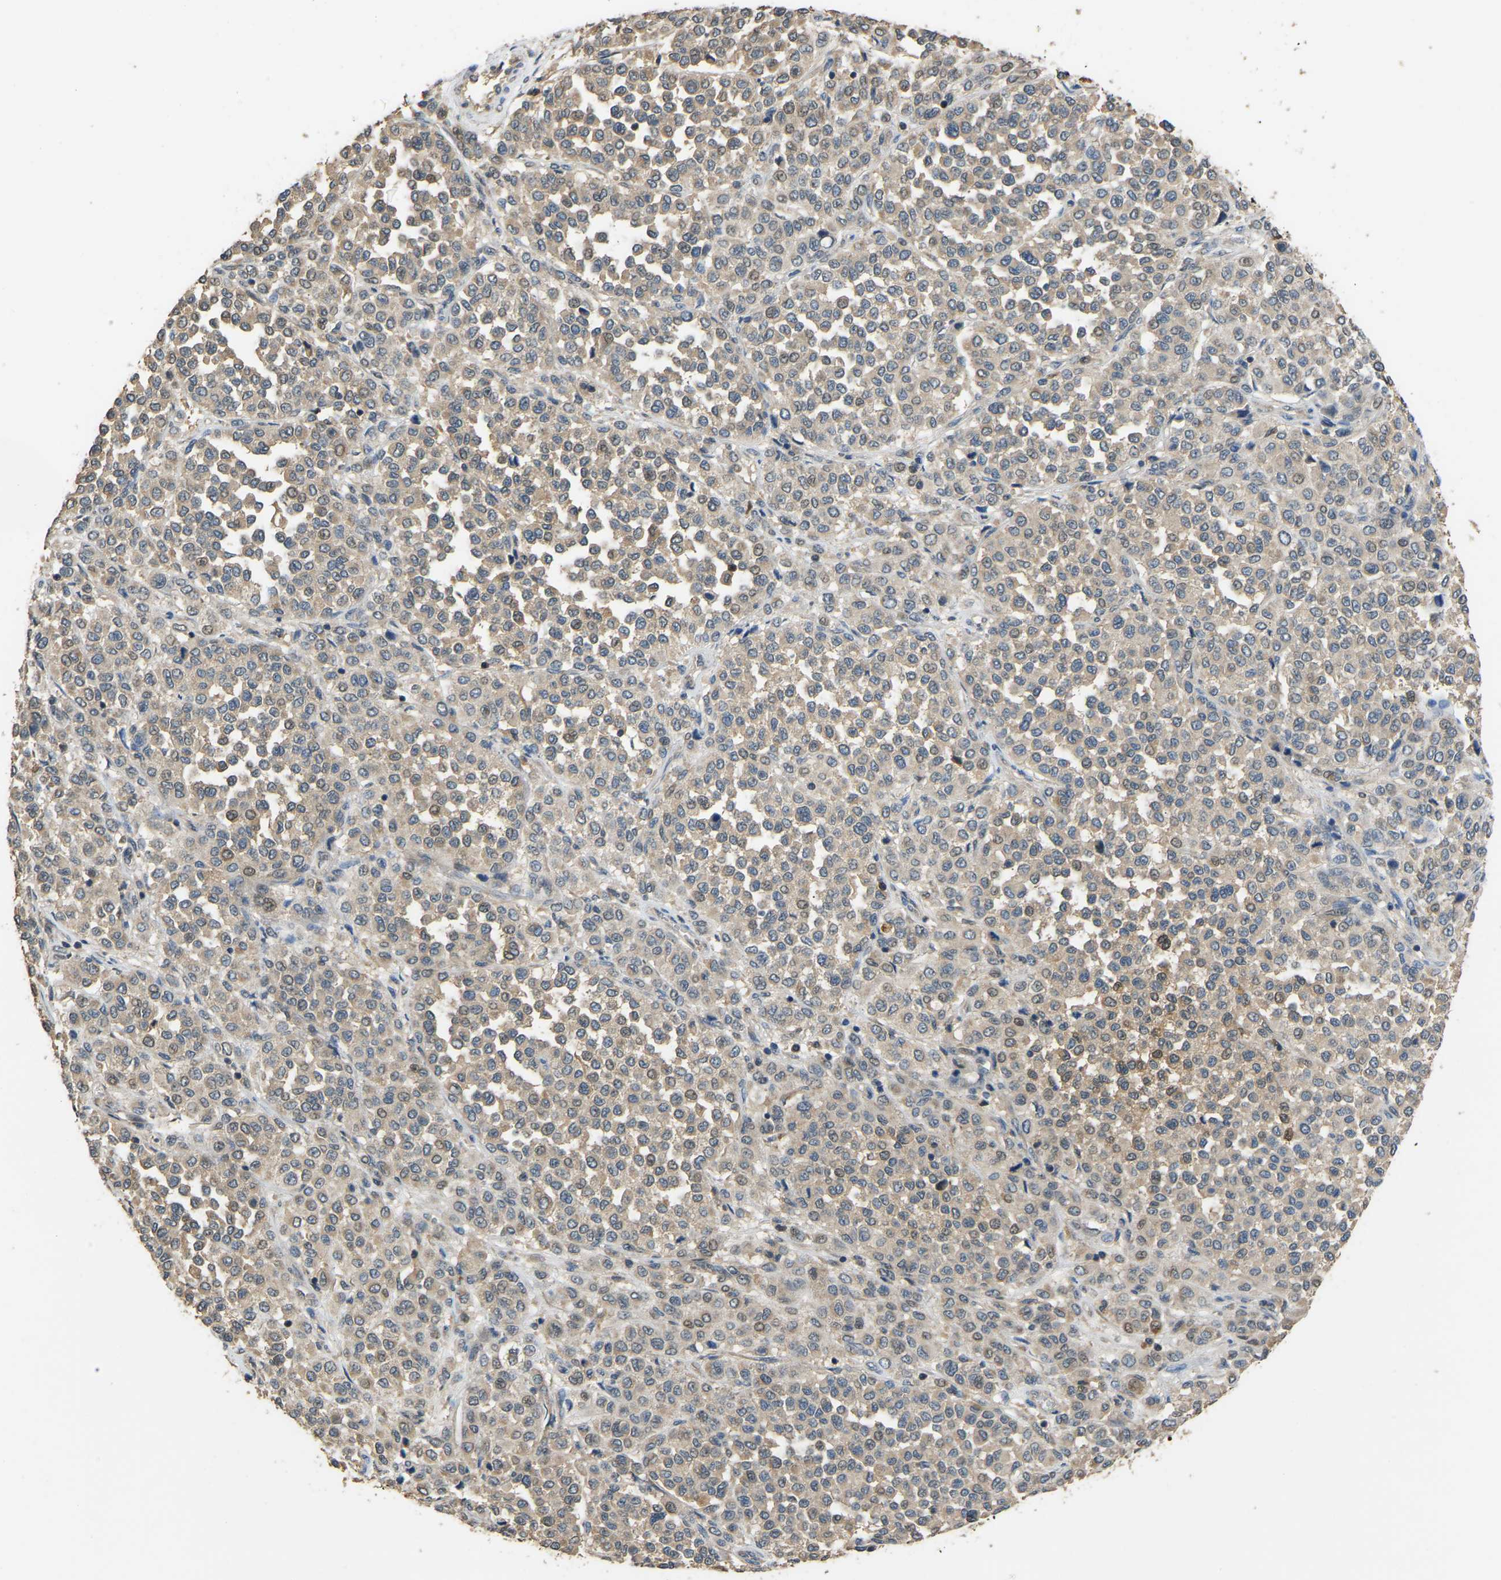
{"staining": {"intensity": "moderate", "quantity": ">75%", "location": "cytoplasmic/membranous"}, "tissue": "melanoma", "cell_type": "Tumor cells", "image_type": "cancer", "snomed": [{"axis": "morphology", "description": "Malignant melanoma, Metastatic site"}, {"axis": "topography", "description": "Pancreas"}], "caption": "Brown immunohistochemical staining in melanoma shows moderate cytoplasmic/membranous staining in approximately >75% of tumor cells.", "gene": "TUFM", "patient": {"sex": "female", "age": 30}}